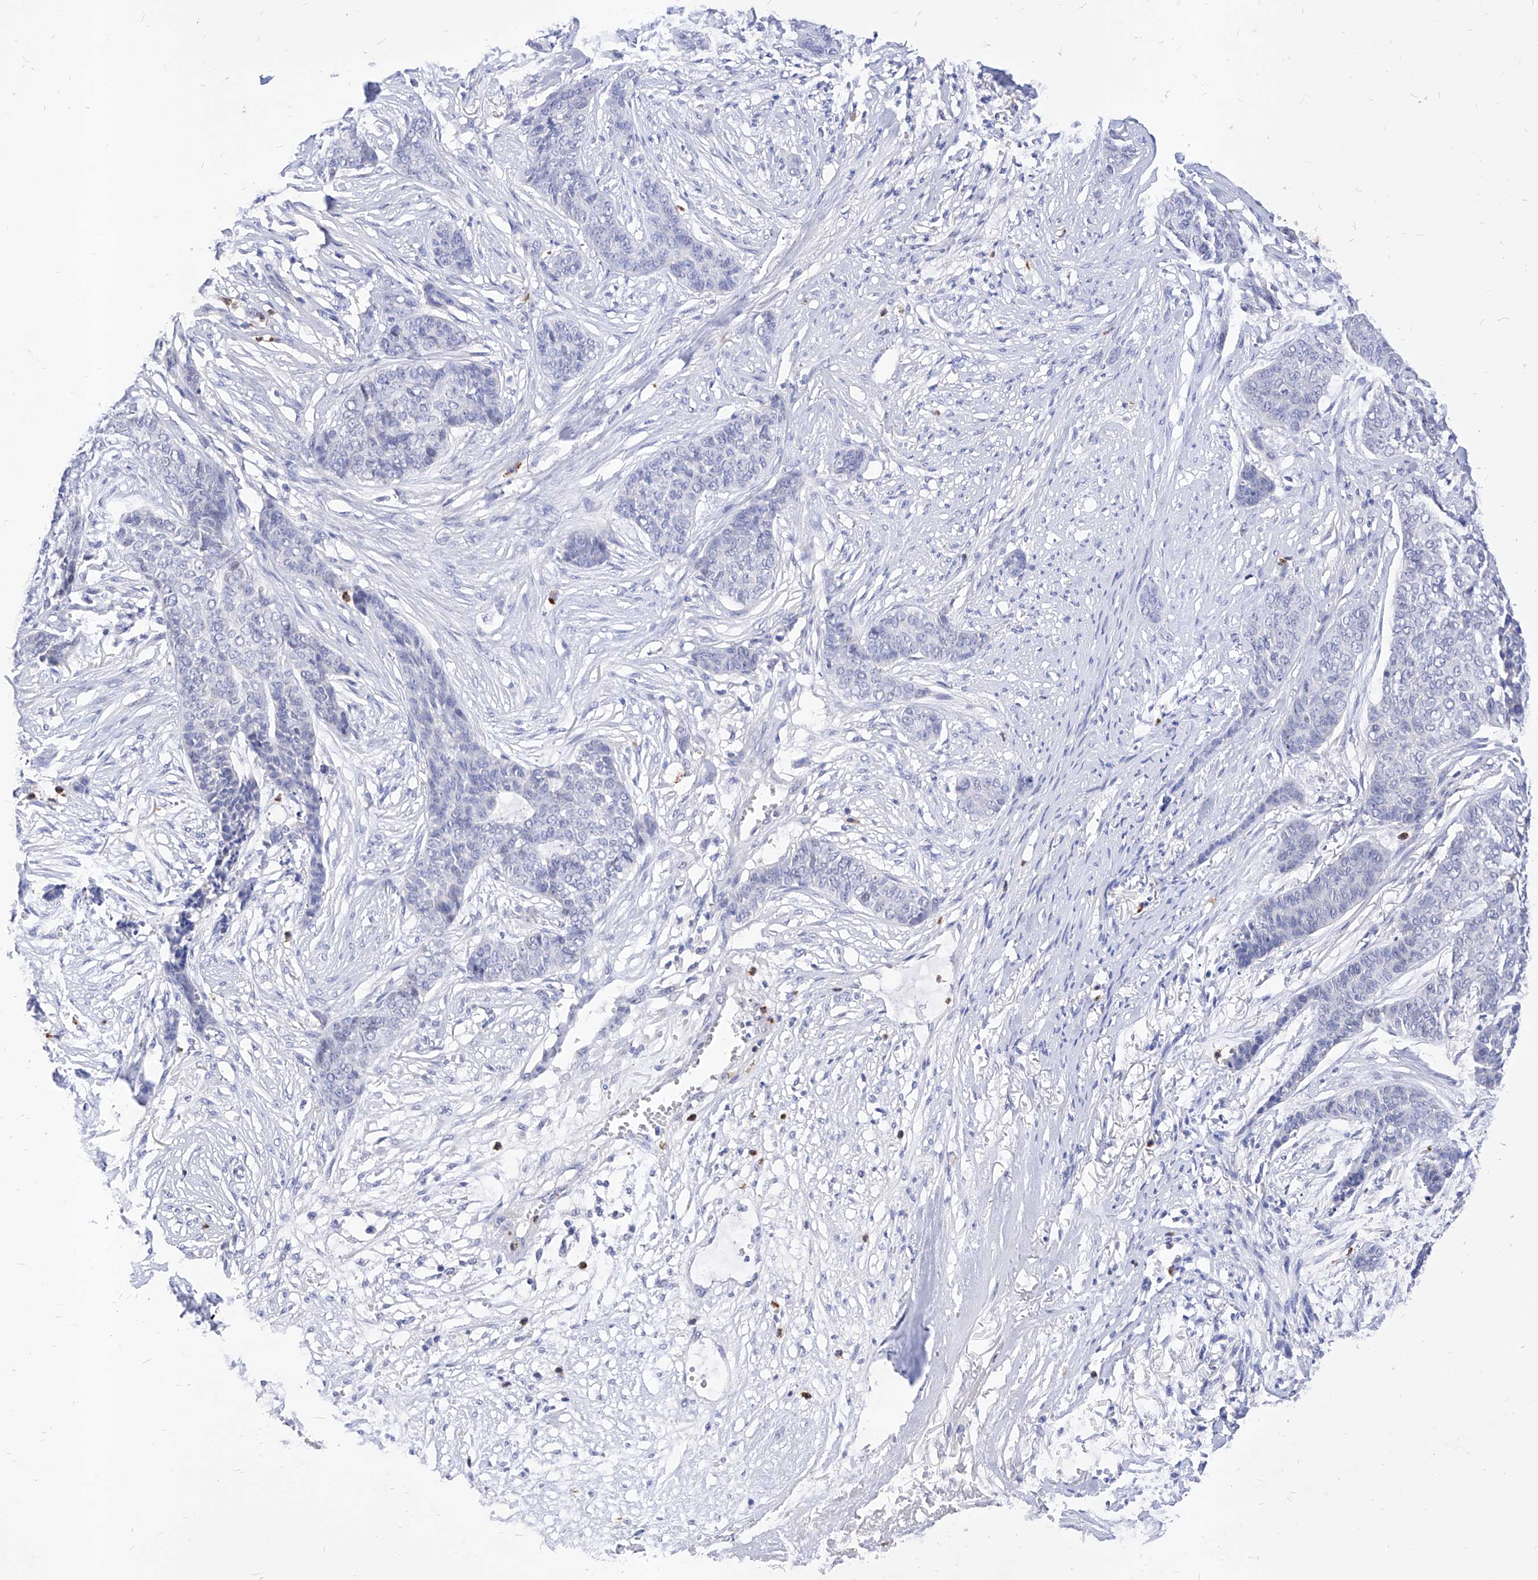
{"staining": {"intensity": "negative", "quantity": "none", "location": "none"}, "tissue": "skin cancer", "cell_type": "Tumor cells", "image_type": "cancer", "snomed": [{"axis": "morphology", "description": "Basal cell carcinoma"}, {"axis": "topography", "description": "Skin"}], "caption": "This is an IHC image of human skin cancer (basal cell carcinoma). There is no staining in tumor cells.", "gene": "VAX1", "patient": {"sex": "female", "age": 64}}